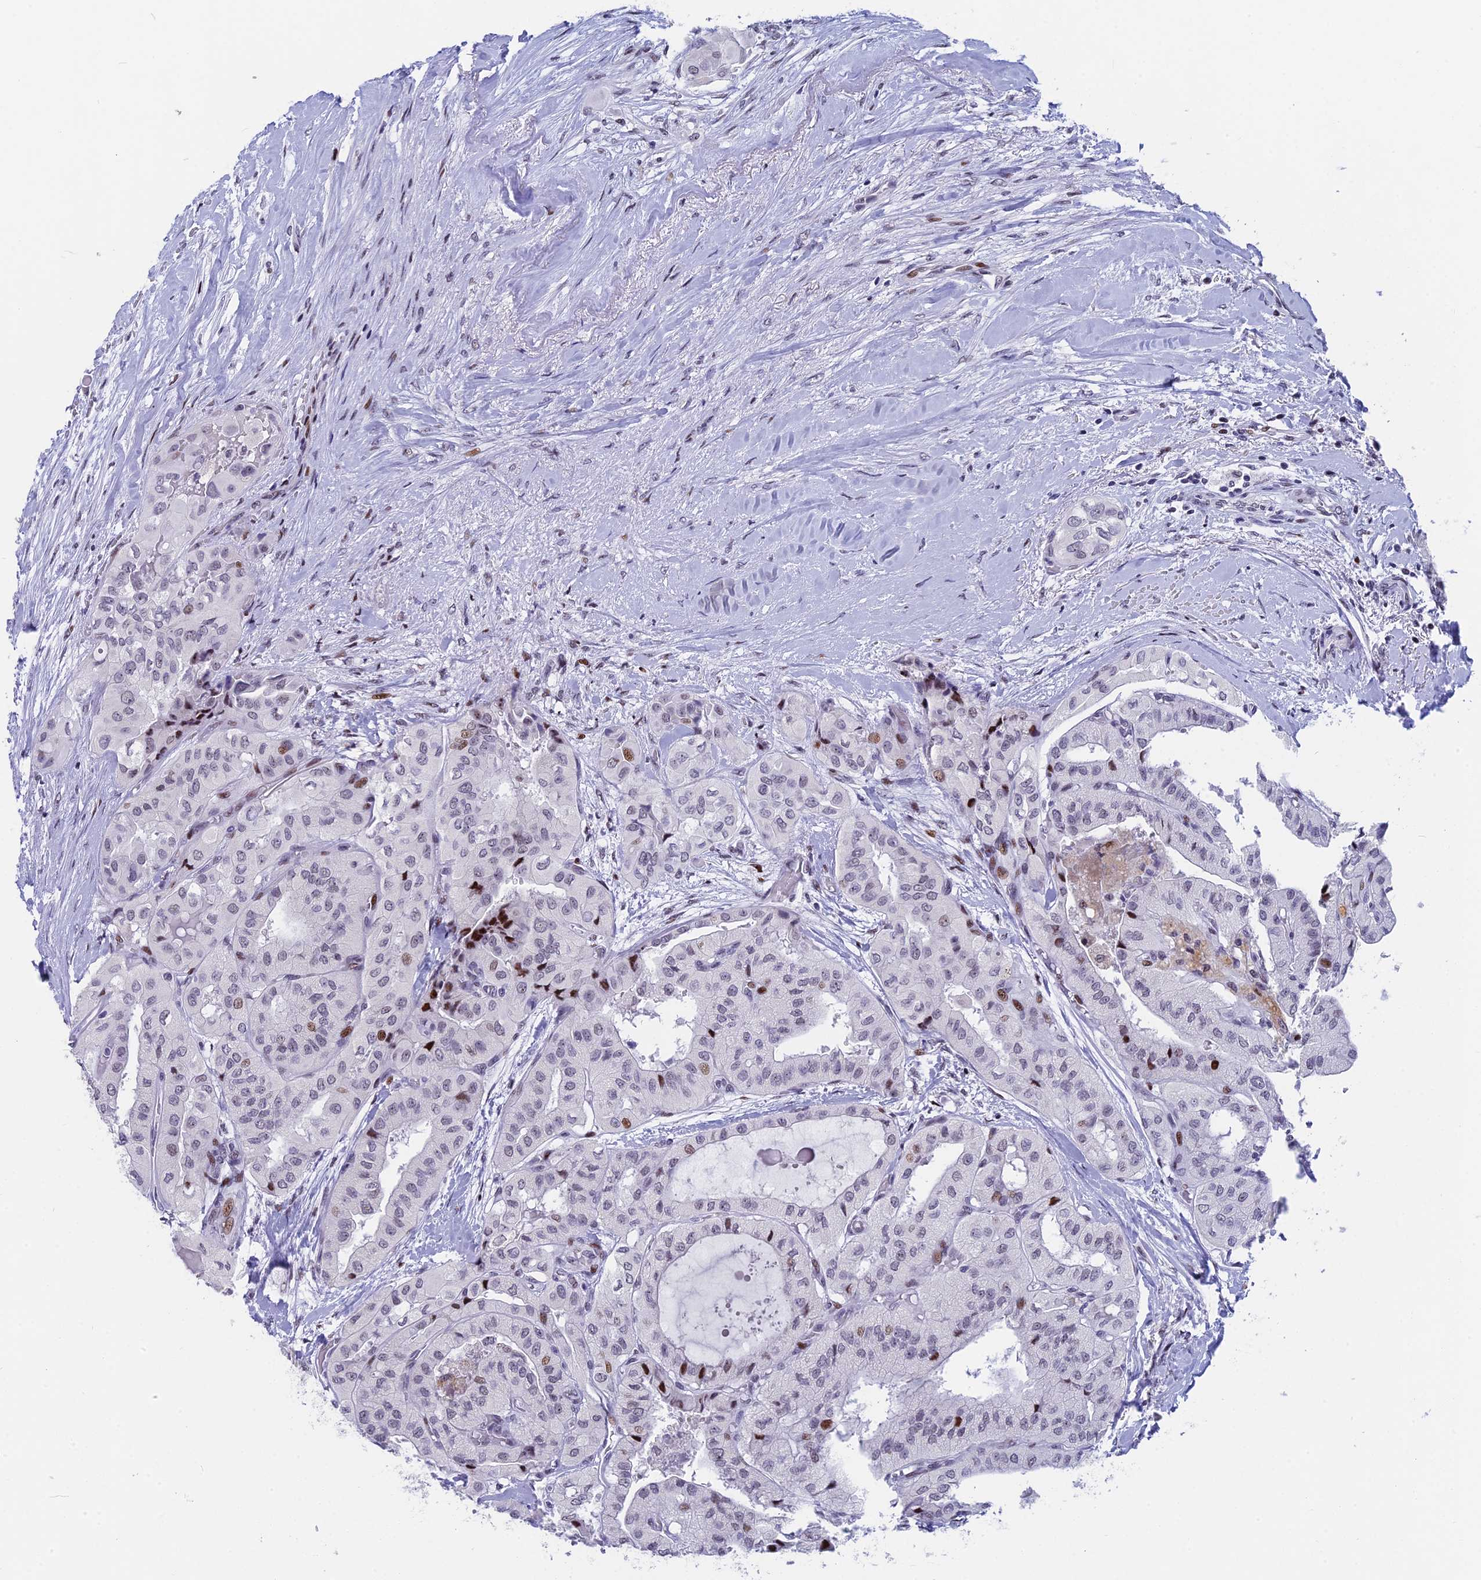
{"staining": {"intensity": "moderate", "quantity": "<25%", "location": "nuclear"}, "tissue": "thyroid cancer", "cell_type": "Tumor cells", "image_type": "cancer", "snomed": [{"axis": "morphology", "description": "Papillary adenocarcinoma, NOS"}, {"axis": "topography", "description": "Thyroid gland"}], "caption": "IHC micrograph of human thyroid cancer stained for a protein (brown), which exhibits low levels of moderate nuclear staining in about <25% of tumor cells.", "gene": "NSA2", "patient": {"sex": "female", "age": 59}}